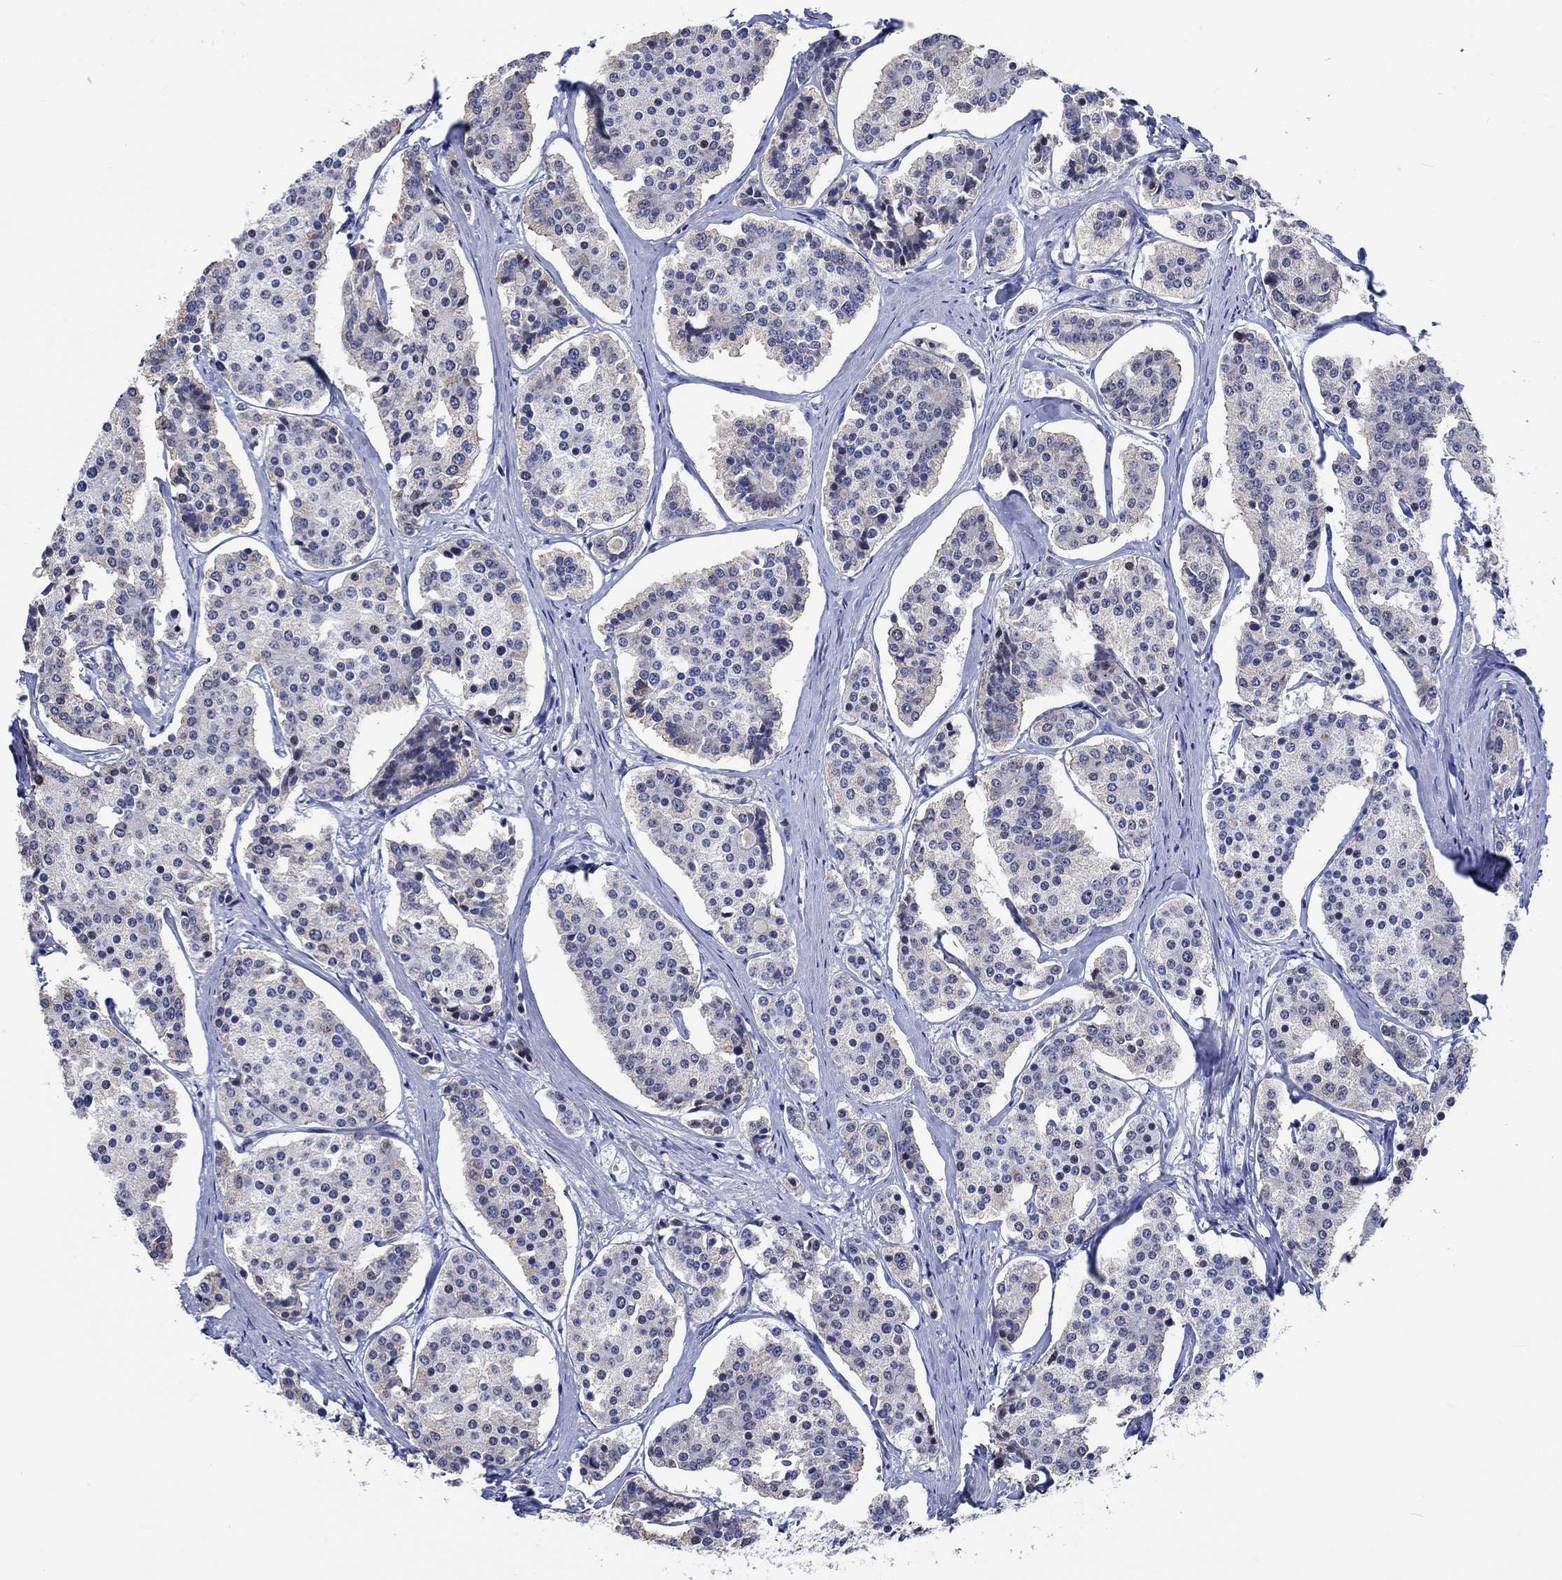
{"staining": {"intensity": "negative", "quantity": "none", "location": "none"}, "tissue": "carcinoid", "cell_type": "Tumor cells", "image_type": "cancer", "snomed": [{"axis": "morphology", "description": "Carcinoid, malignant, NOS"}, {"axis": "topography", "description": "Small intestine"}], "caption": "Tumor cells are negative for brown protein staining in carcinoid (malignant).", "gene": "ZNF446", "patient": {"sex": "female", "age": 65}}